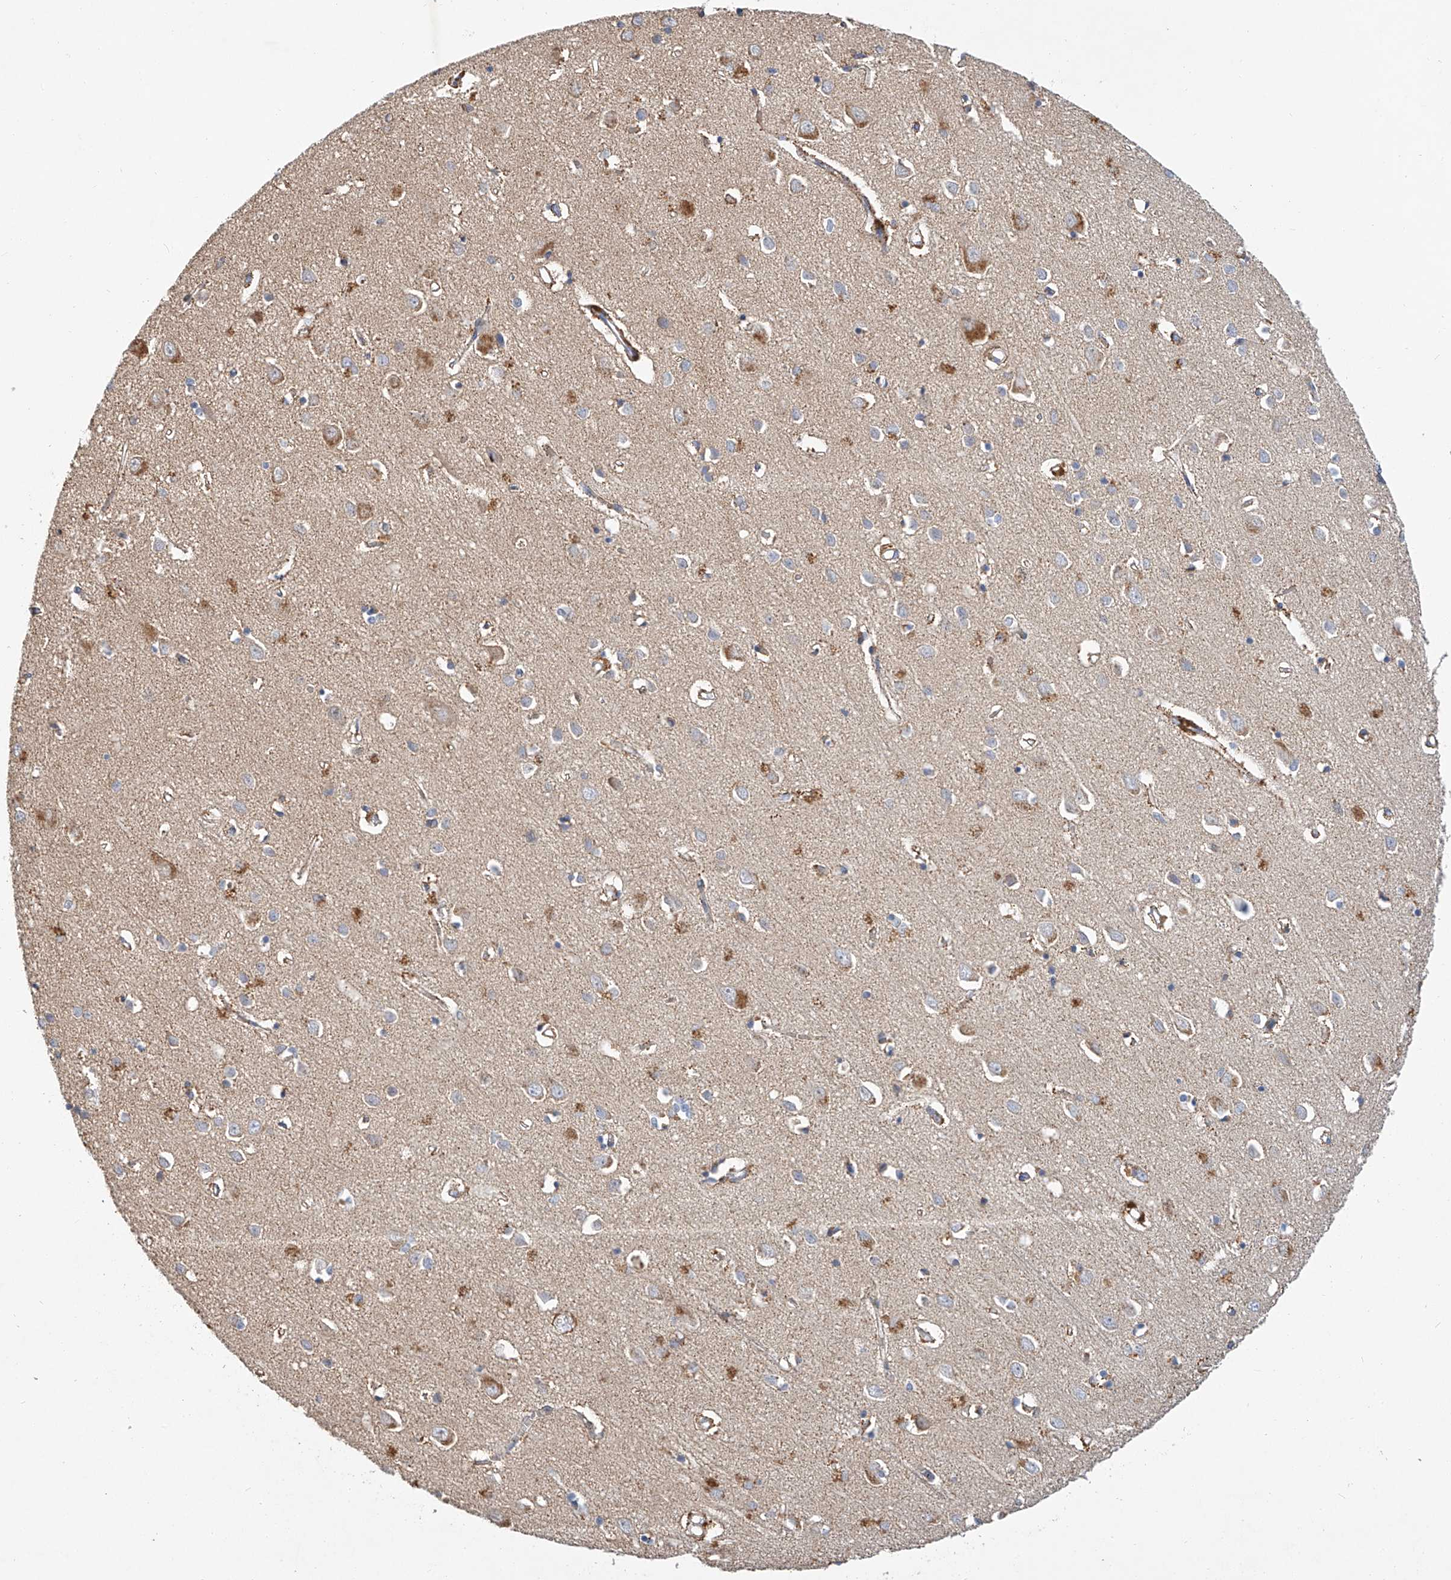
{"staining": {"intensity": "negative", "quantity": "none", "location": "none"}, "tissue": "cerebral cortex", "cell_type": "Endothelial cells", "image_type": "normal", "snomed": [{"axis": "morphology", "description": "Normal tissue, NOS"}, {"axis": "topography", "description": "Cerebral cortex"}], "caption": "The micrograph shows no significant positivity in endothelial cells of cerebral cortex. (Immunohistochemistry (ihc), brightfield microscopy, high magnification).", "gene": "AMD1", "patient": {"sex": "female", "age": 64}}